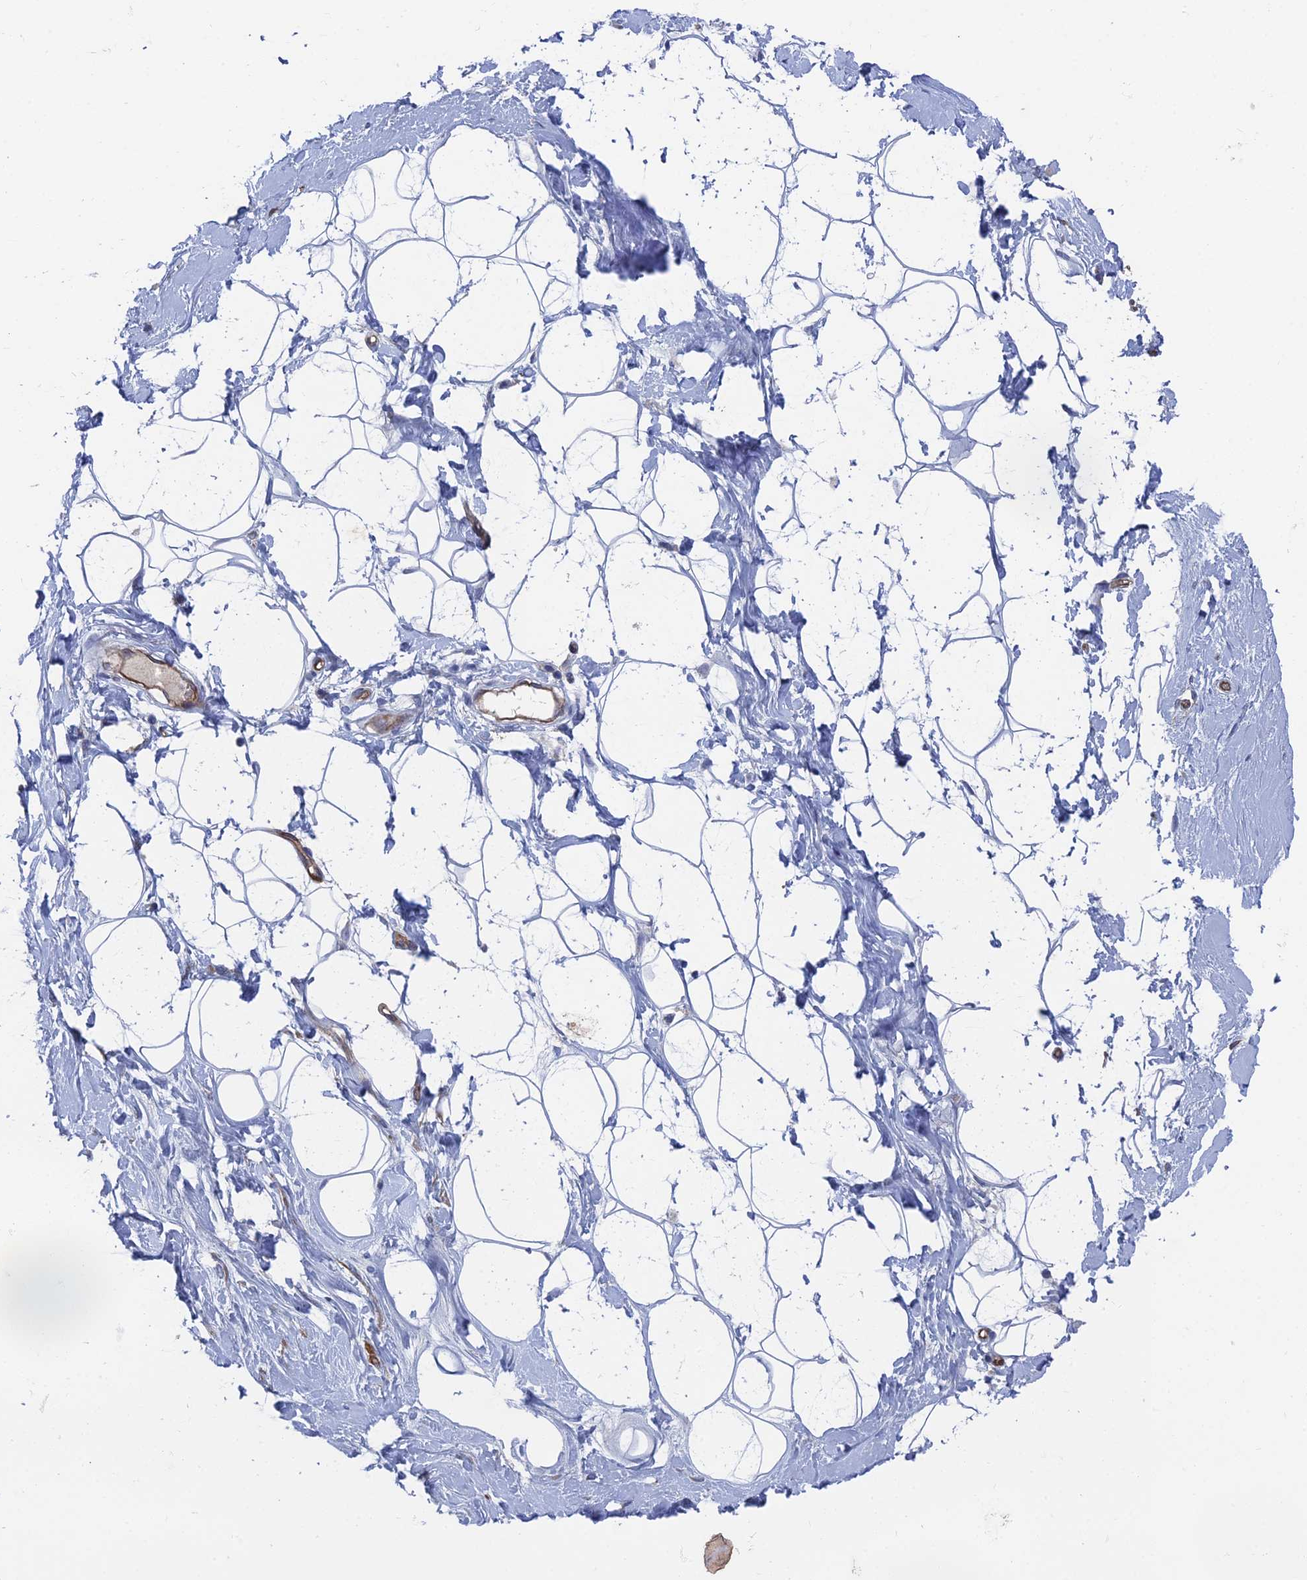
{"staining": {"intensity": "negative", "quantity": "none", "location": "none"}, "tissue": "adipose tissue", "cell_type": "Adipocytes", "image_type": "normal", "snomed": [{"axis": "morphology", "description": "Normal tissue, NOS"}, {"axis": "topography", "description": "Breast"}], "caption": "Immunohistochemistry micrograph of benign human adipose tissue stained for a protein (brown), which shows no staining in adipocytes.", "gene": "ARAP3", "patient": {"sex": "female", "age": 26}}